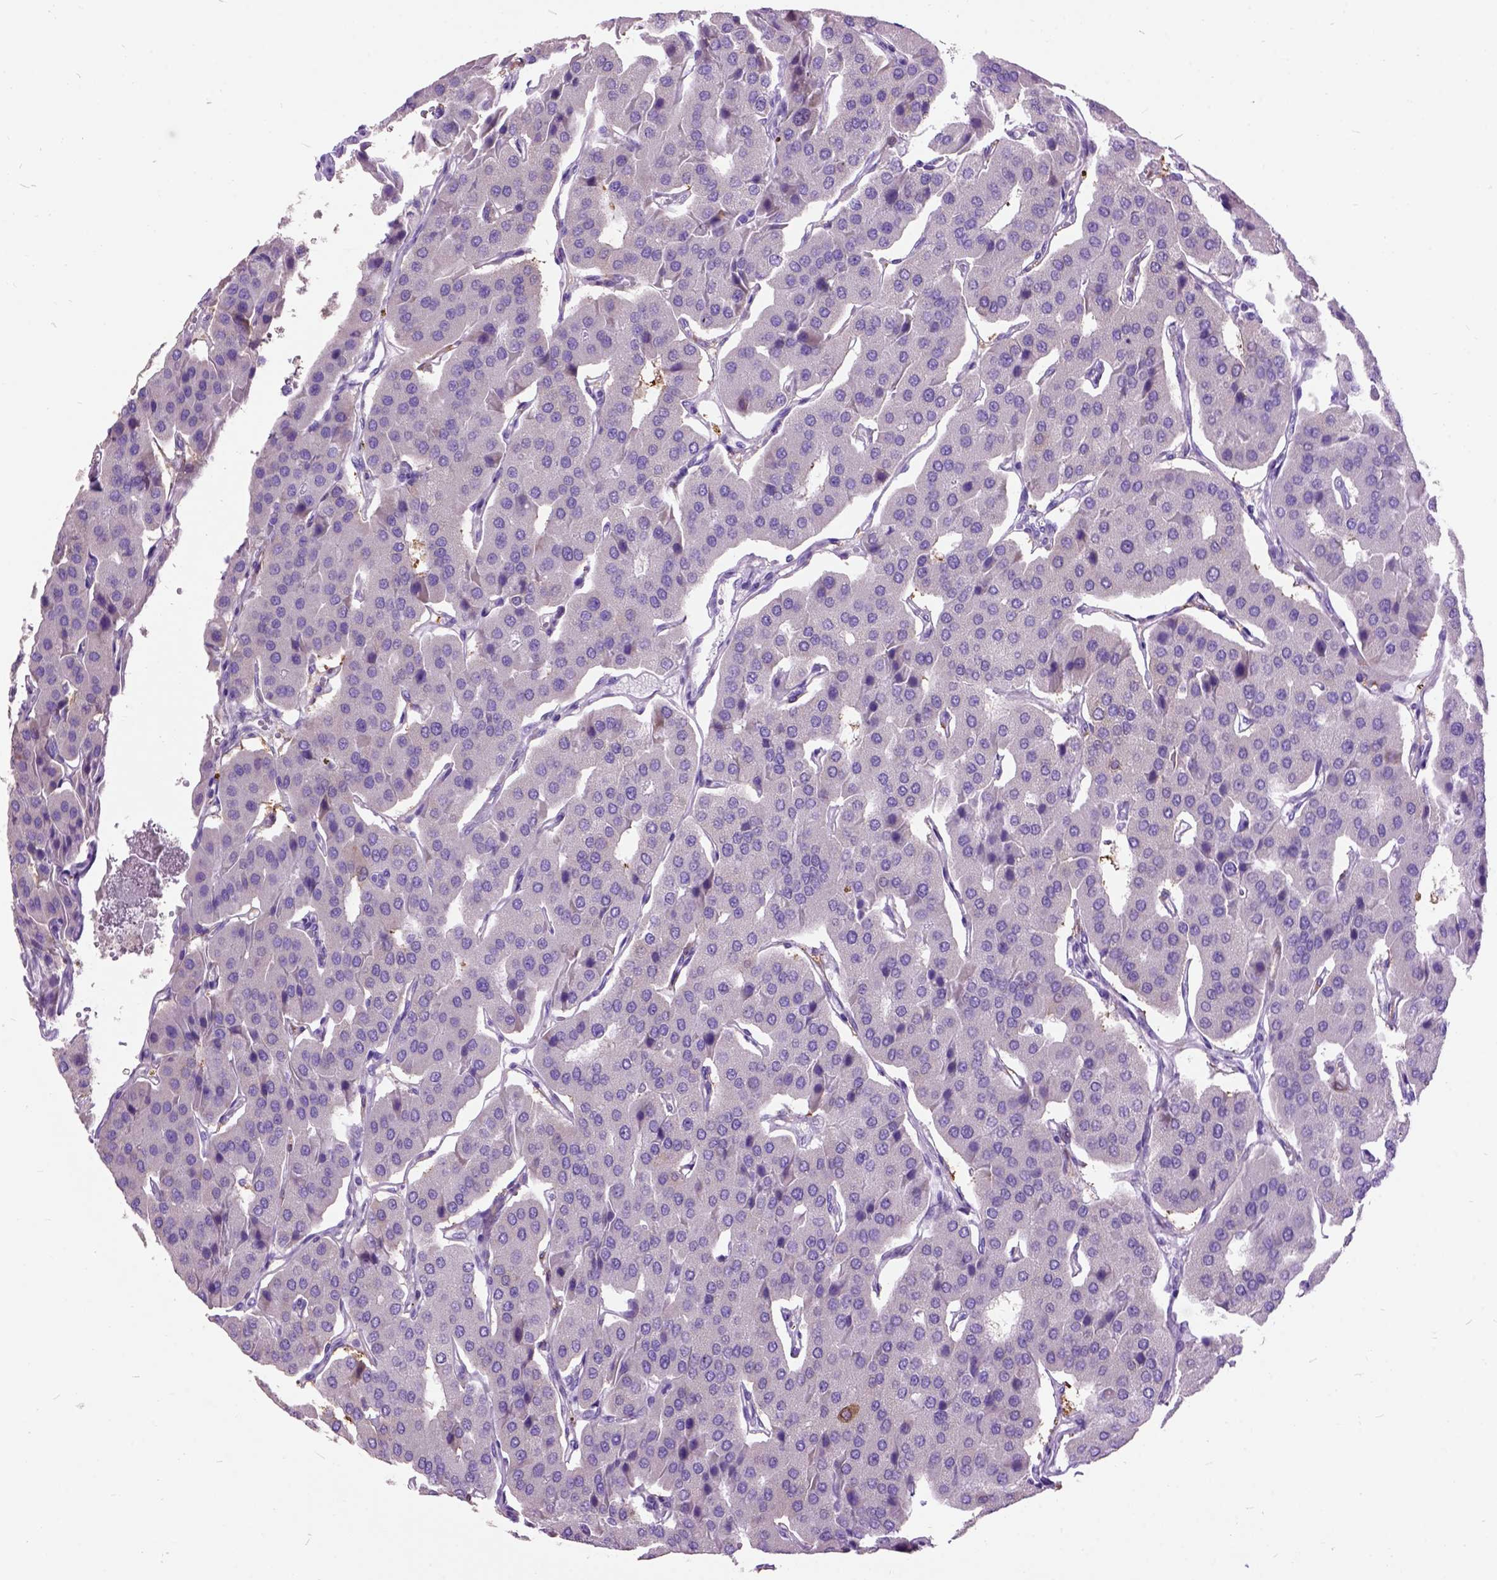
{"staining": {"intensity": "negative", "quantity": "none", "location": "none"}, "tissue": "parathyroid gland", "cell_type": "Glandular cells", "image_type": "normal", "snomed": [{"axis": "morphology", "description": "Normal tissue, NOS"}, {"axis": "morphology", "description": "Adenoma, NOS"}, {"axis": "topography", "description": "Parathyroid gland"}], "caption": "Glandular cells show no significant protein expression in normal parathyroid gland.", "gene": "MAPT", "patient": {"sex": "female", "age": 86}}